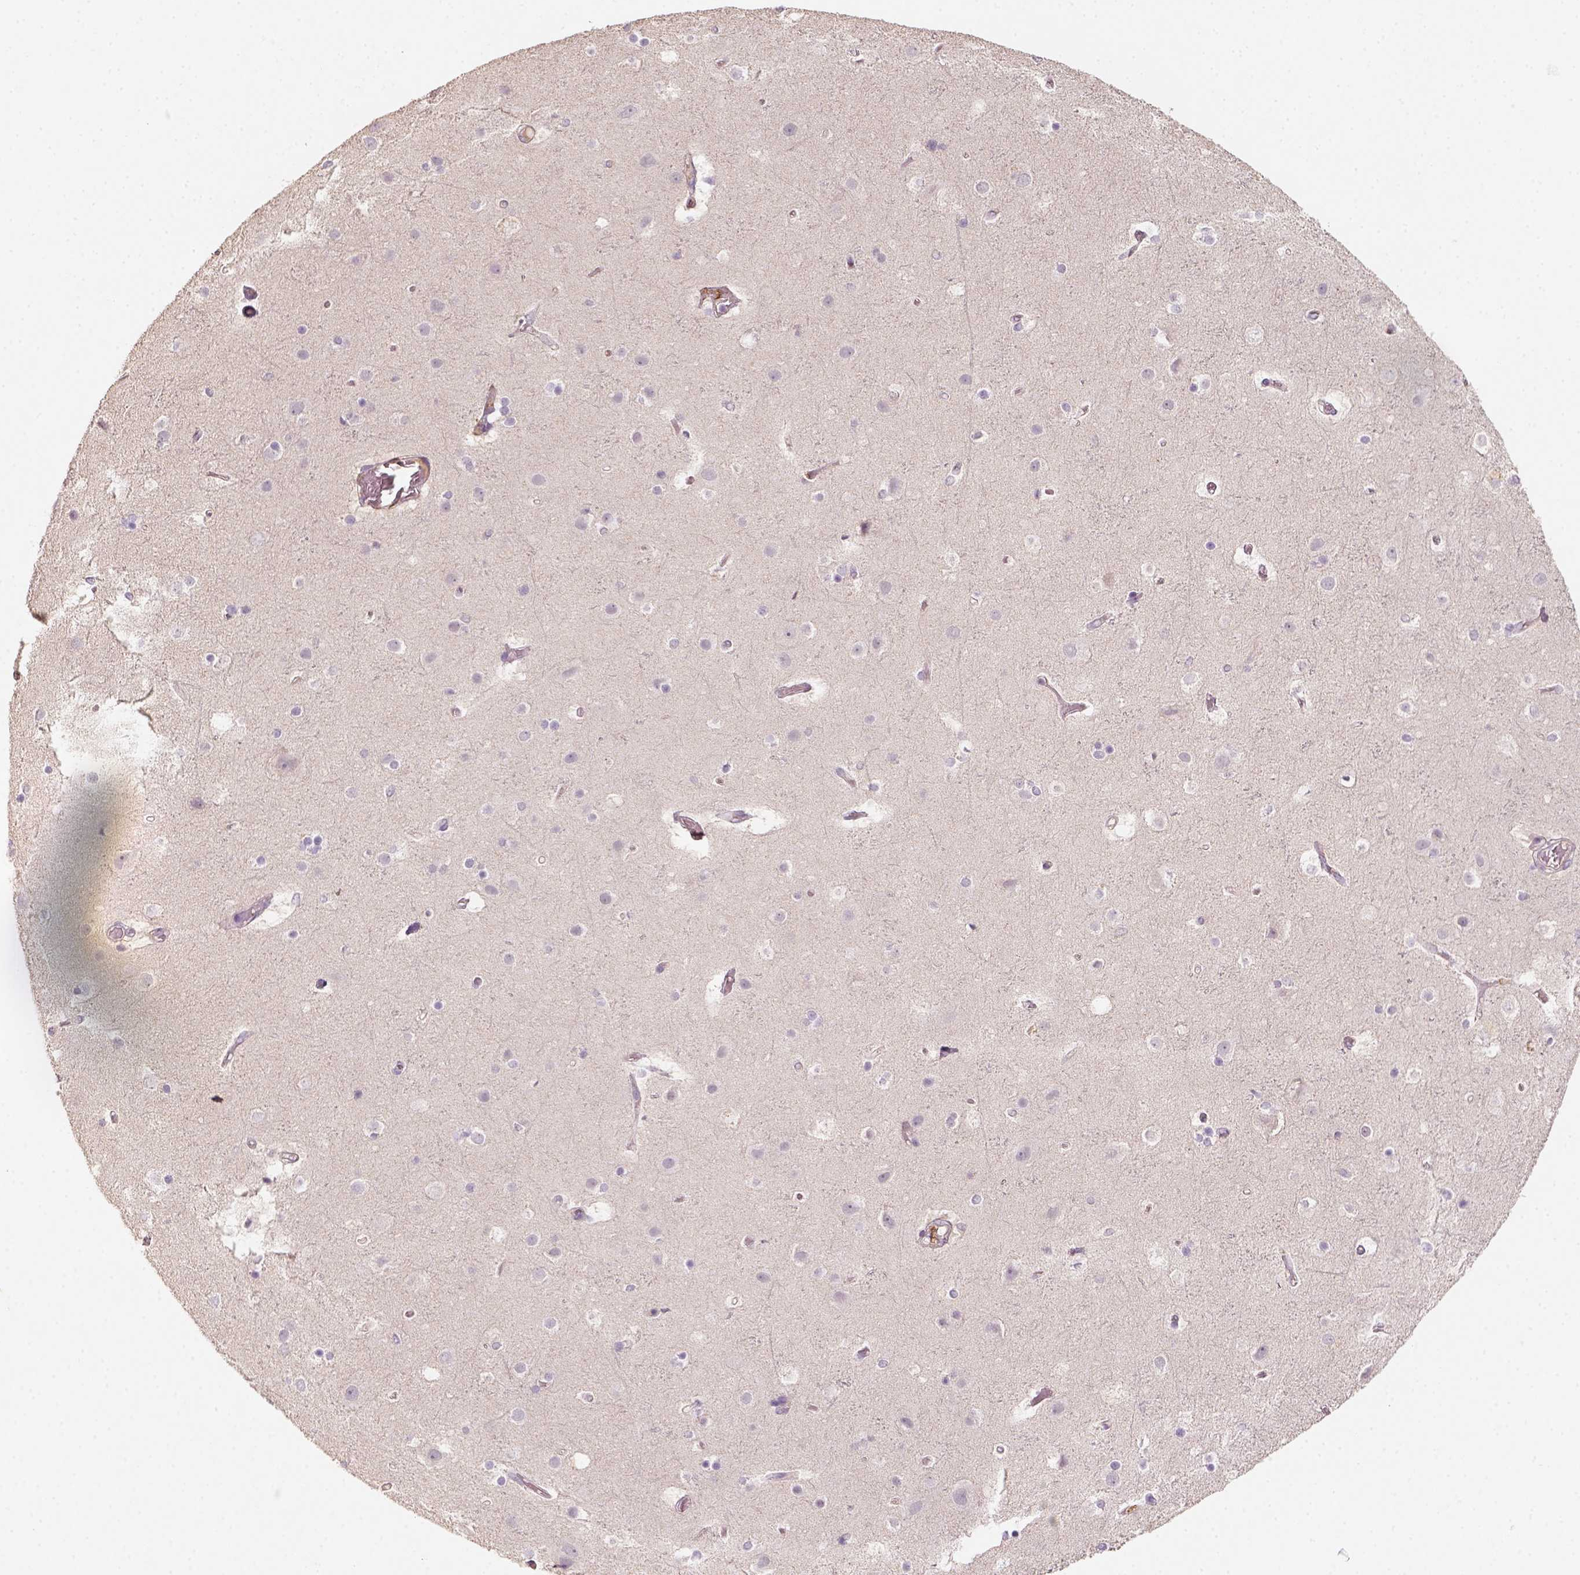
{"staining": {"intensity": "negative", "quantity": "none", "location": "none"}, "tissue": "cerebral cortex", "cell_type": "Endothelial cells", "image_type": "normal", "snomed": [{"axis": "morphology", "description": "Normal tissue, NOS"}, {"axis": "topography", "description": "Cerebral cortex"}], "caption": "This image is of benign cerebral cortex stained with IHC to label a protein in brown with the nuclei are counter-stained blue. There is no staining in endothelial cells.", "gene": "AQP9", "patient": {"sex": "female", "age": 52}}